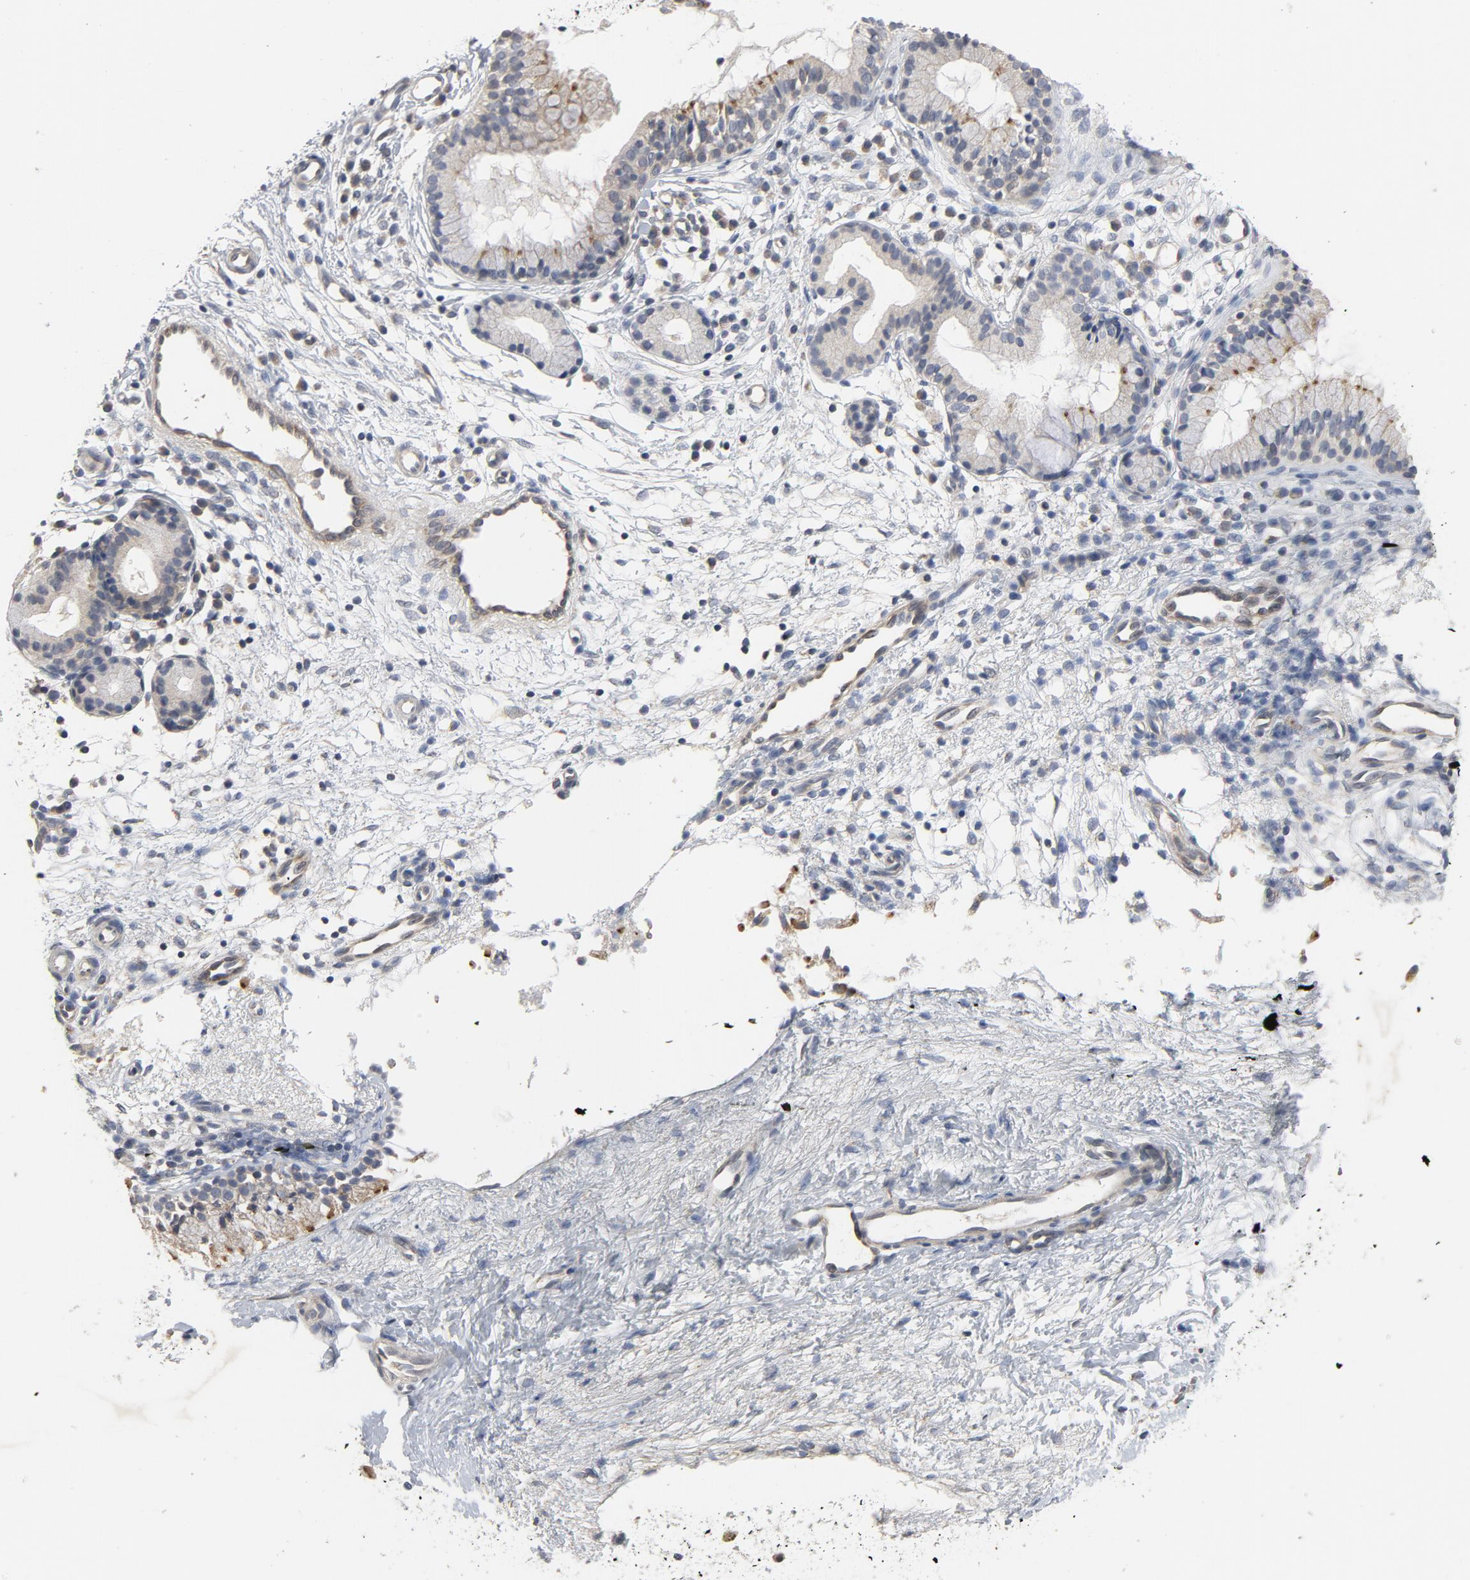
{"staining": {"intensity": "moderate", "quantity": ">75%", "location": "cytoplasmic/membranous"}, "tissue": "nasopharynx", "cell_type": "Respiratory epithelial cells", "image_type": "normal", "snomed": [{"axis": "morphology", "description": "Normal tissue, NOS"}, {"axis": "topography", "description": "Nasopharynx"}], "caption": "Approximately >75% of respiratory epithelial cells in normal nasopharynx exhibit moderate cytoplasmic/membranous protein expression as visualized by brown immunohistochemical staining.", "gene": "C14orf119", "patient": {"sex": "male", "age": 21}}